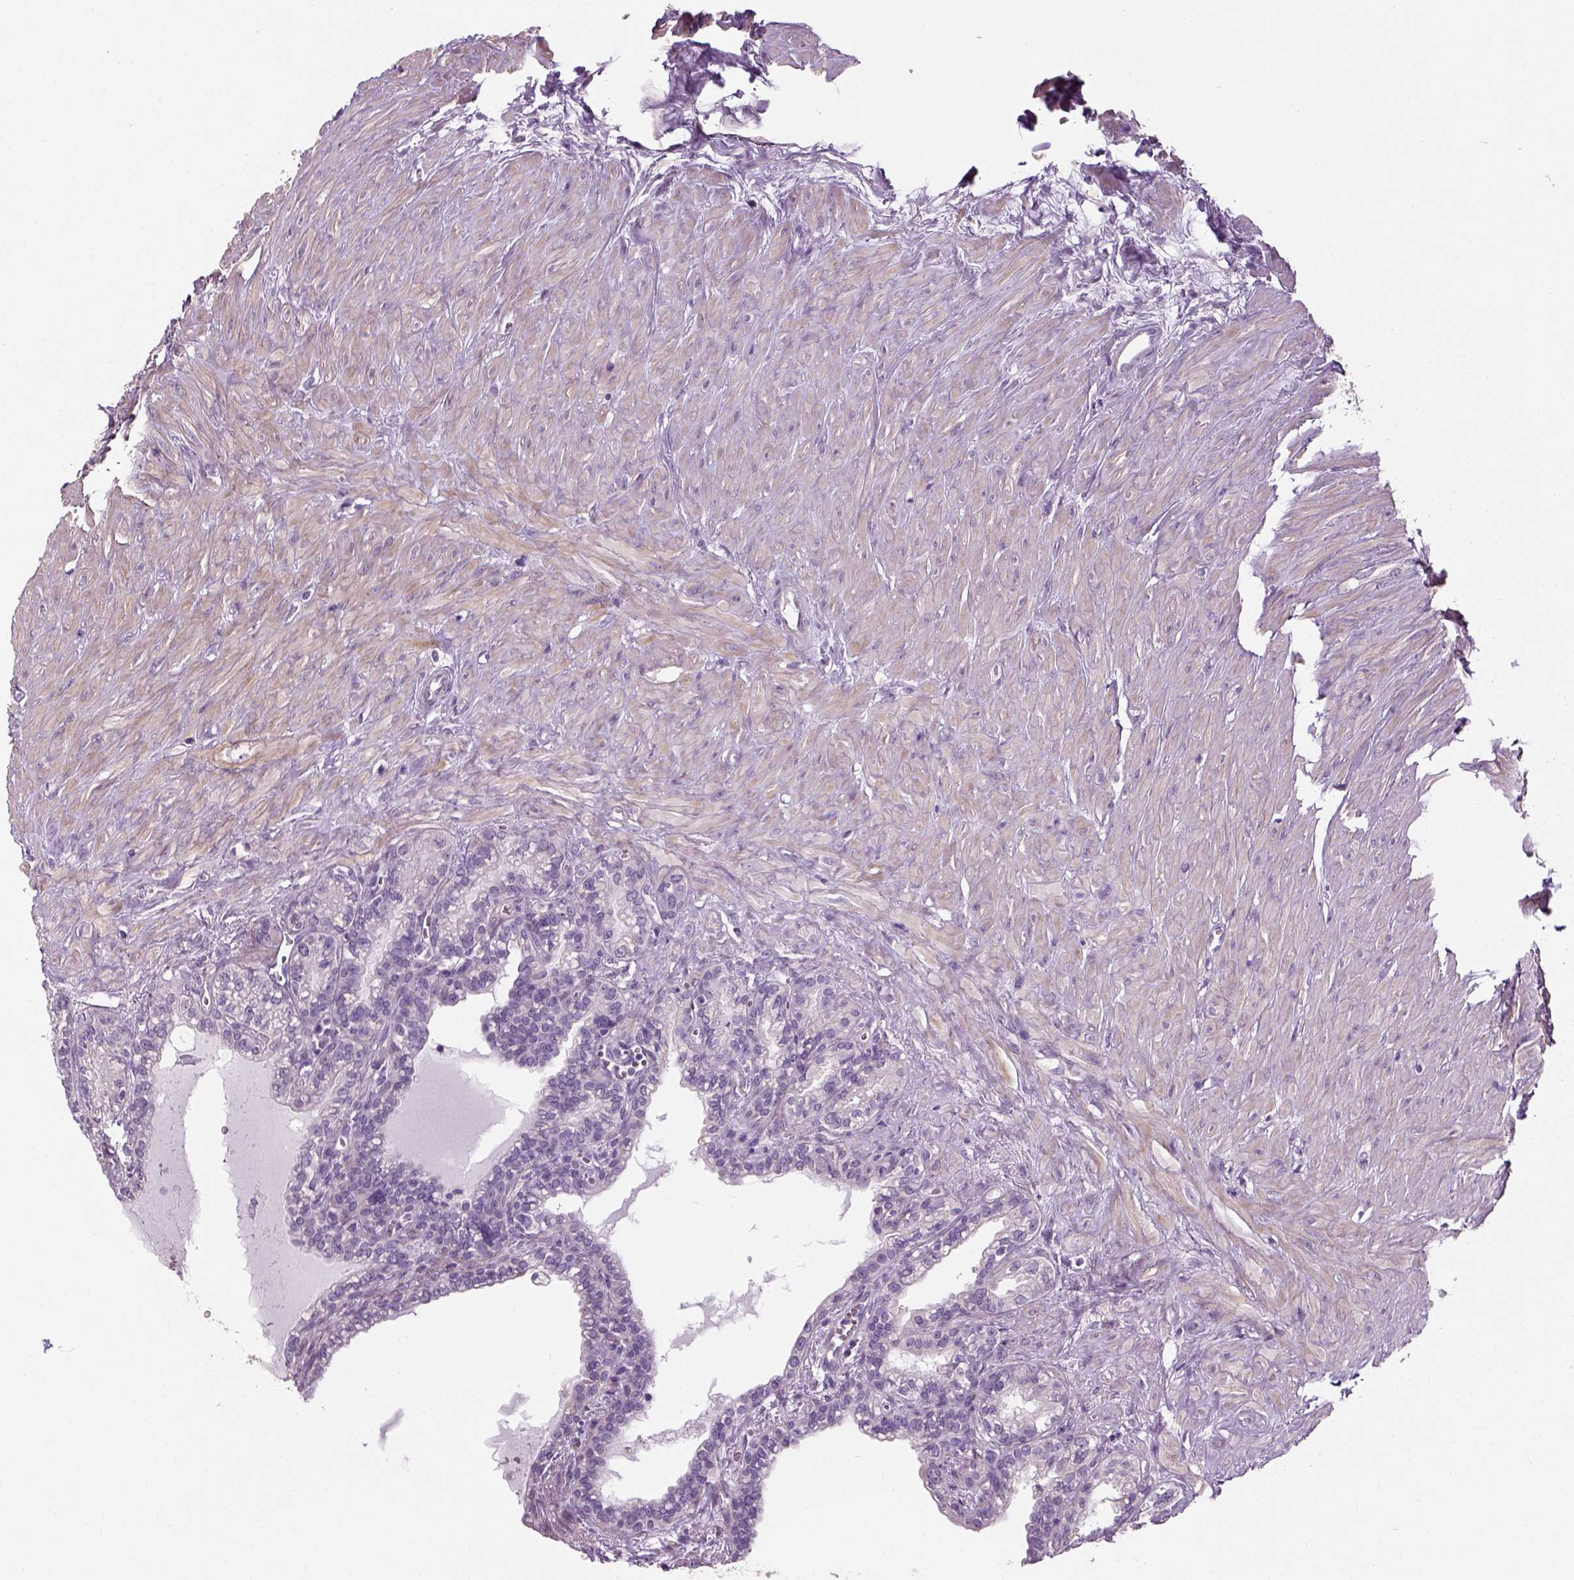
{"staining": {"intensity": "negative", "quantity": "none", "location": "none"}, "tissue": "seminal vesicle", "cell_type": "Glandular cells", "image_type": "normal", "snomed": [{"axis": "morphology", "description": "Normal tissue, NOS"}, {"axis": "morphology", "description": "Urothelial carcinoma, NOS"}, {"axis": "topography", "description": "Urinary bladder"}, {"axis": "topography", "description": "Seminal veicle"}], "caption": "Immunohistochemistry (IHC) photomicrograph of benign seminal vesicle: human seminal vesicle stained with DAB demonstrates no significant protein staining in glandular cells.", "gene": "ELOVL3", "patient": {"sex": "male", "age": 76}}